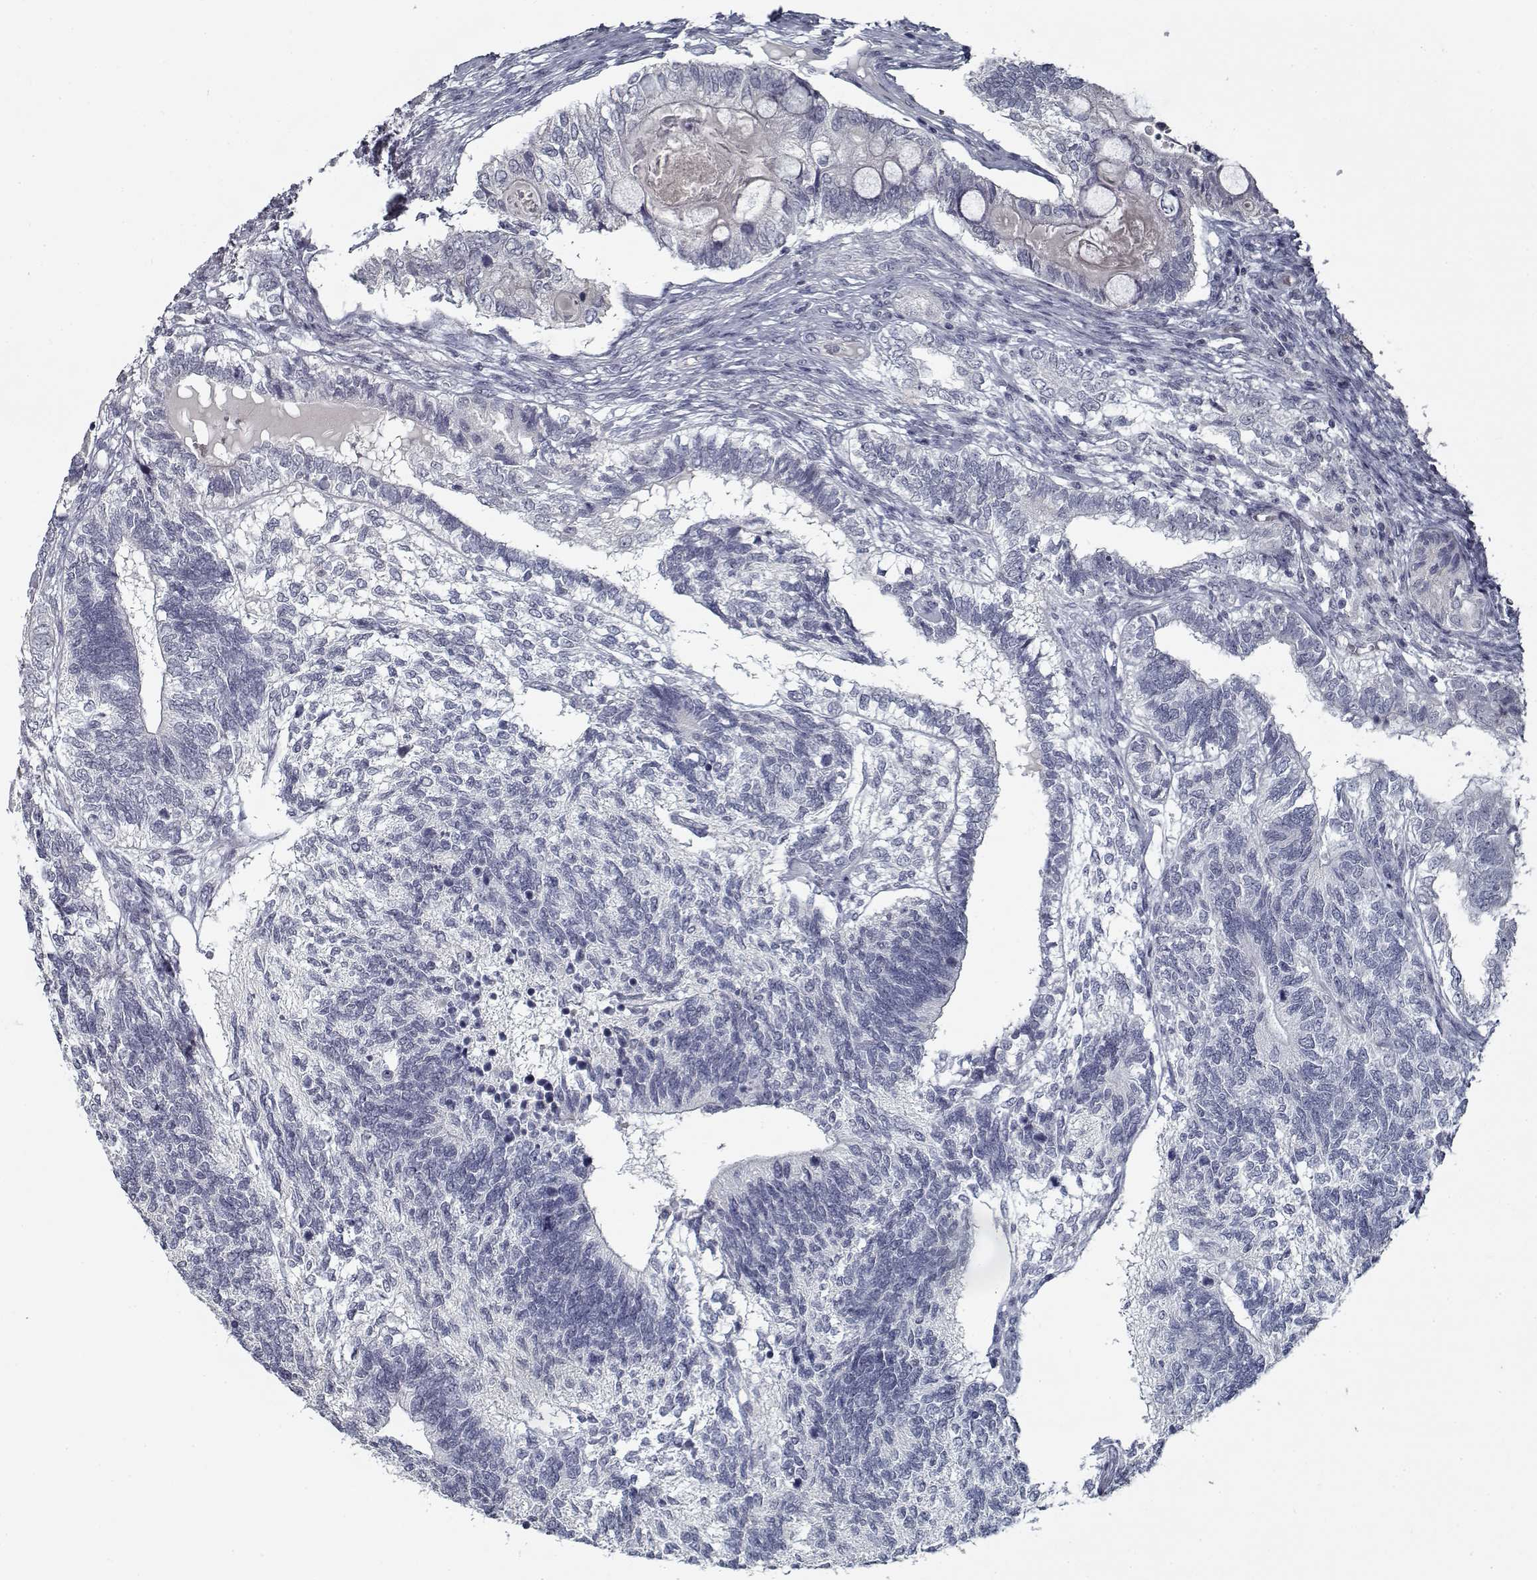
{"staining": {"intensity": "negative", "quantity": "none", "location": "none"}, "tissue": "testis cancer", "cell_type": "Tumor cells", "image_type": "cancer", "snomed": [{"axis": "morphology", "description": "Seminoma, NOS"}, {"axis": "morphology", "description": "Carcinoma, Embryonal, NOS"}, {"axis": "topography", "description": "Testis"}], "caption": "Photomicrograph shows no significant protein expression in tumor cells of testis cancer (seminoma).", "gene": "GAD2", "patient": {"sex": "male", "age": 41}}